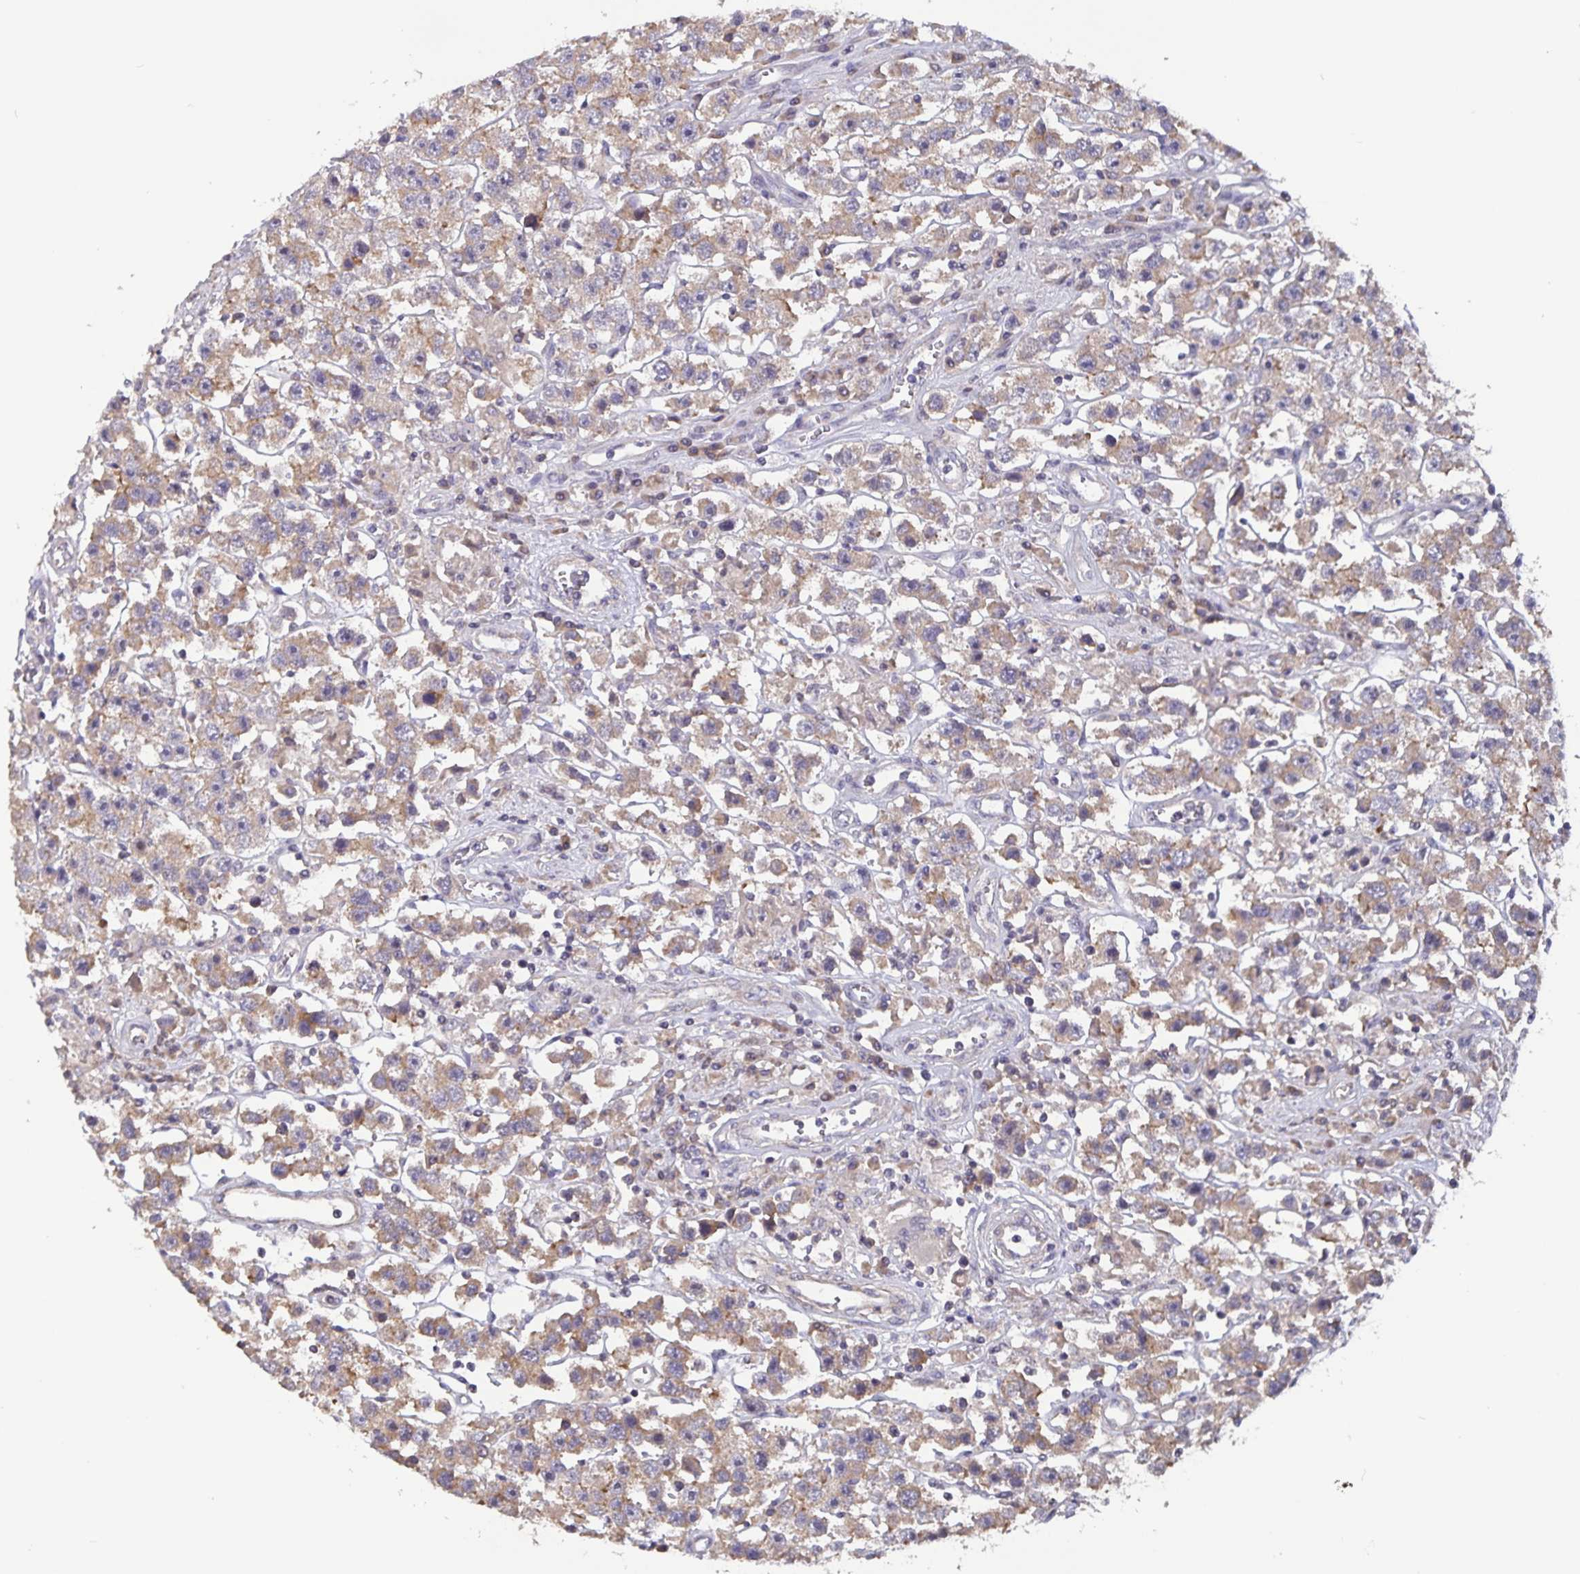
{"staining": {"intensity": "weak", "quantity": ">75%", "location": "cytoplasmic/membranous"}, "tissue": "testis cancer", "cell_type": "Tumor cells", "image_type": "cancer", "snomed": [{"axis": "morphology", "description": "Seminoma, NOS"}, {"axis": "topography", "description": "Testis"}], "caption": "An immunohistochemistry image of neoplastic tissue is shown. Protein staining in brown shows weak cytoplasmic/membranous positivity in testis cancer (seminoma) within tumor cells.", "gene": "FBXL16", "patient": {"sex": "male", "age": 45}}